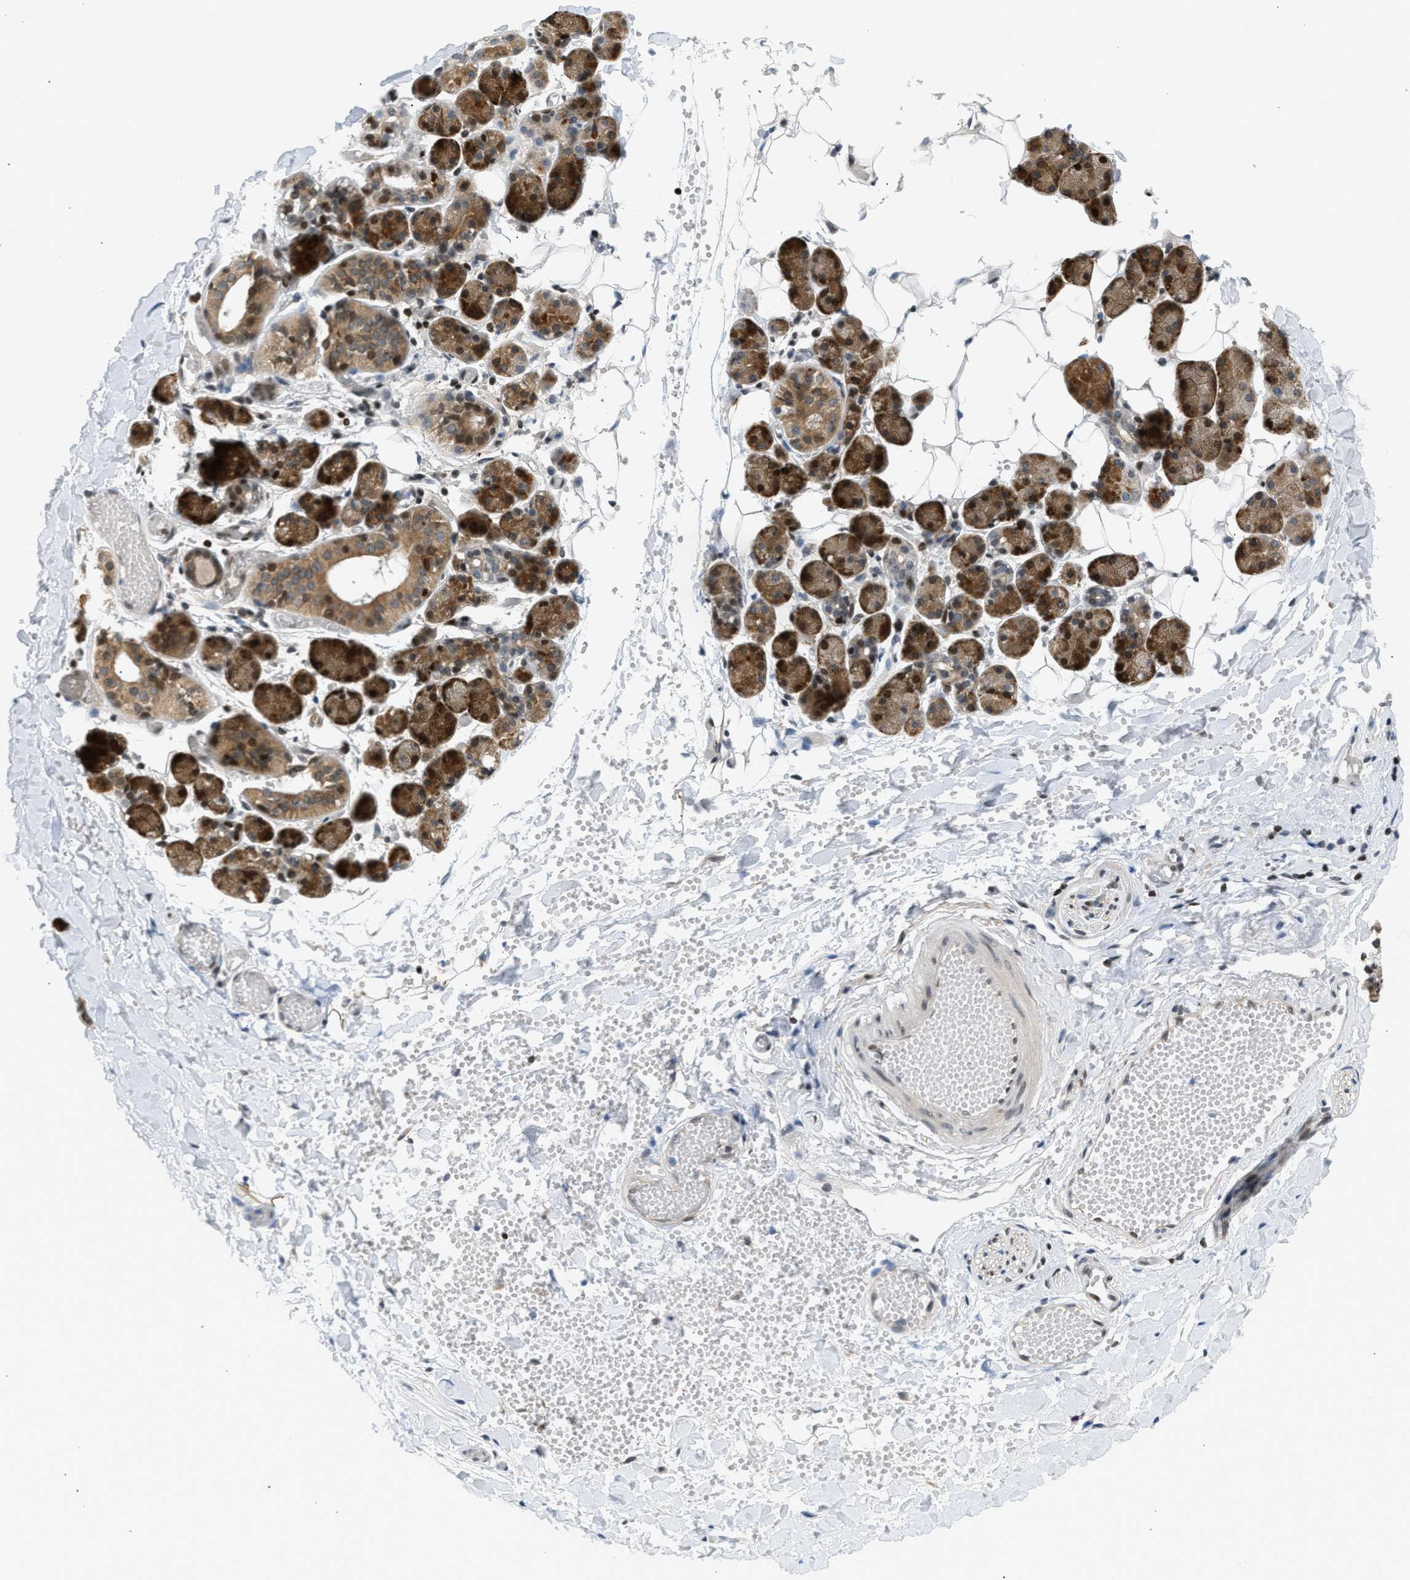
{"staining": {"intensity": "moderate", "quantity": ">75%", "location": "cytoplasmic/membranous,nuclear"}, "tissue": "salivary gland", "cell_type": "Glandular cells", "image_type": "normal", "snomed": [{"axis": "morphology", "description": "Normal tissue, NOS"}, {"axis": "topography", "description": "Salivary gland"}], "caption": "Immunohistochemistry (IHC) staining of benign salivary gland, which shows medium levels of moderate cytoplasmic/membranous,nuclear positivity in approximately >75% of glandular cells indicating moderate cytoplasmic/membranous,nuclear protein positivity. The staining was performed using DAB (brown) for protein detection and nuclei were counterstained in hematoxylin (blue).", "gene": "NPS", "patient": {"sex": "female", "age": 33}}